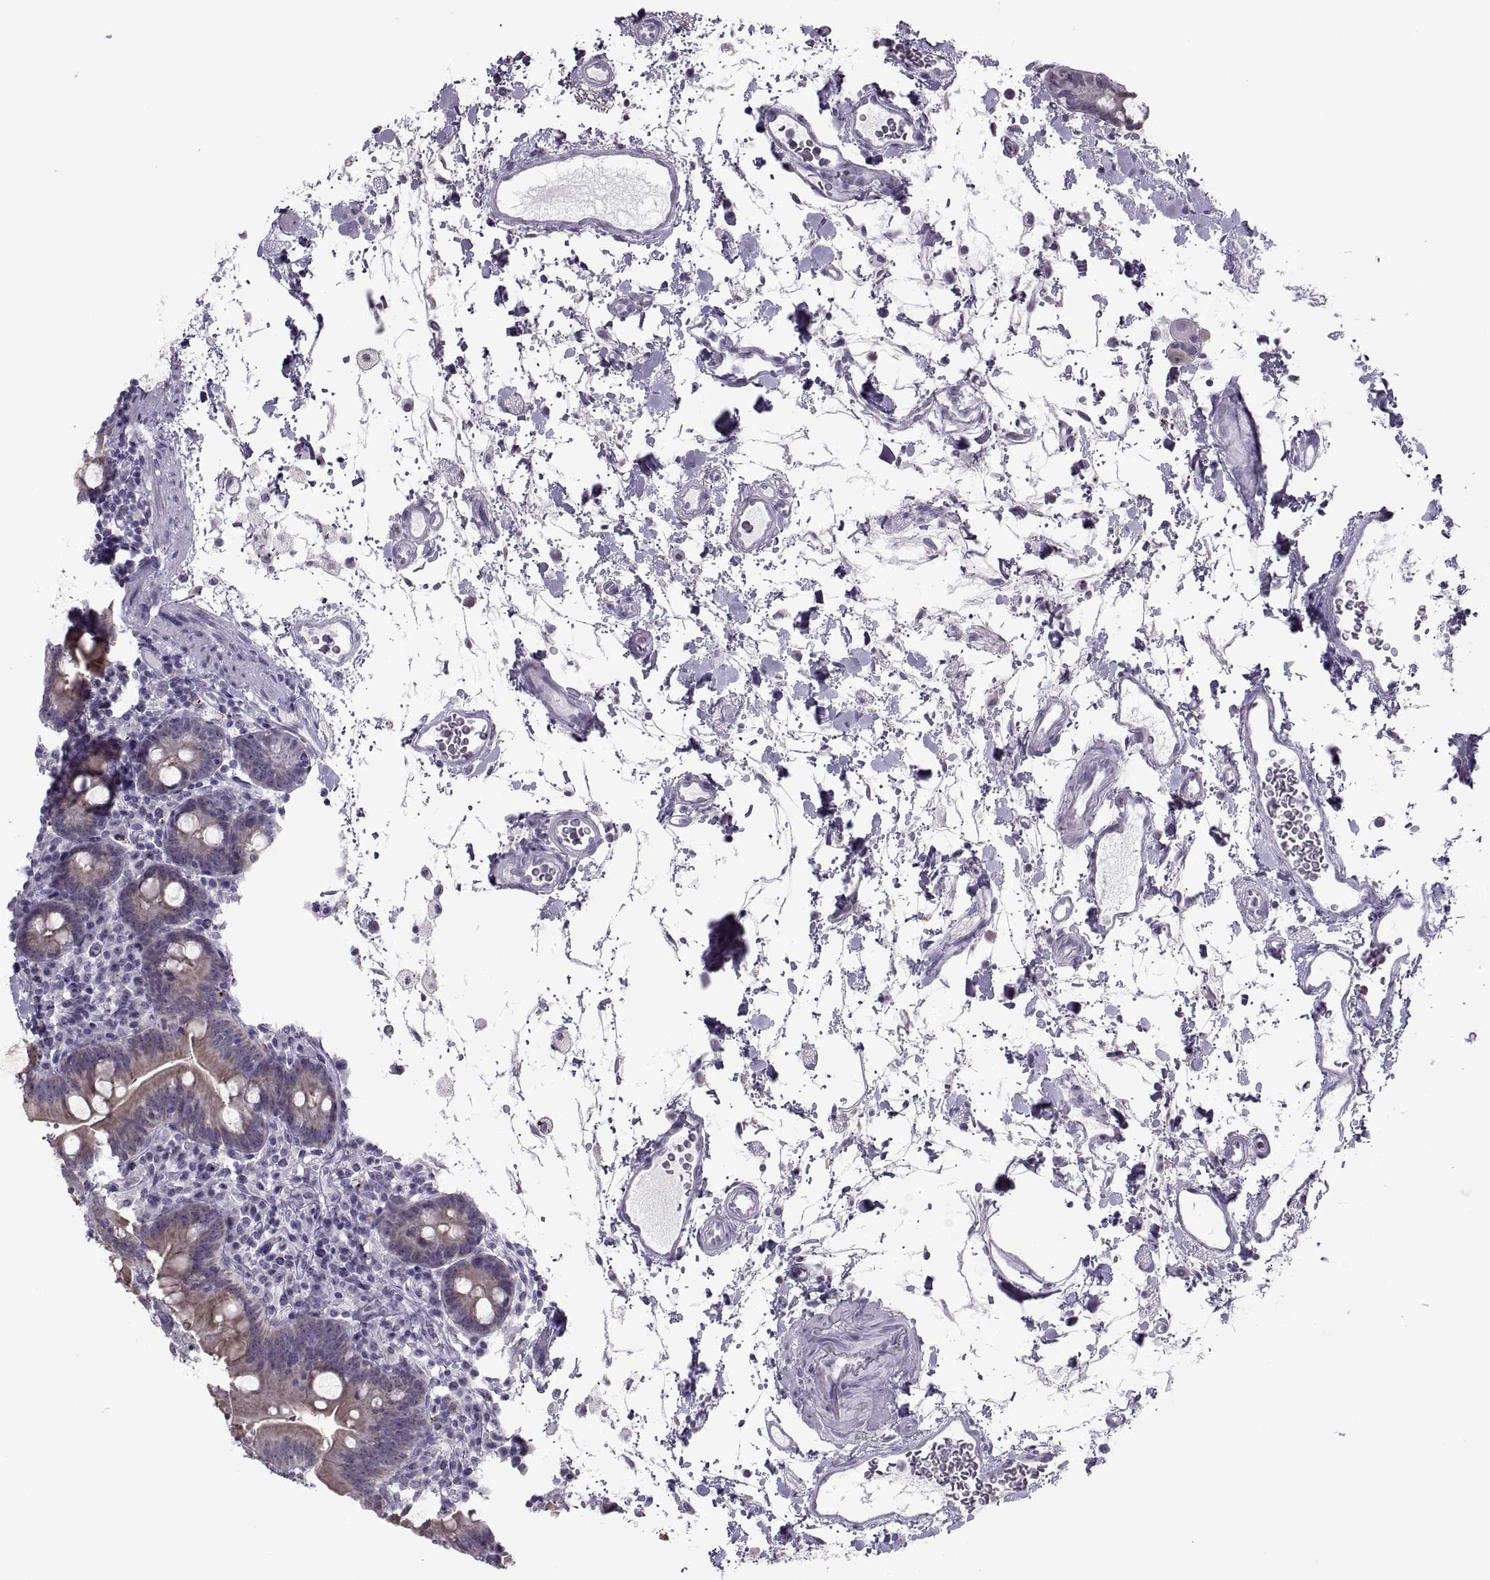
{"staining": {"intensity": "moderate", "quantity": "25%-75%", "location": "cytoplasmic/membranous"}, "tissue": "small intestine", "cell_type": "Glandular cells", "image_type": "normal", "snomed": [{"axis": "morphology", "description": "Normal tissue, NOS"}, {"axis": "topography", "description": "Small intestine"}], "caption": "A medium amount of moderate cytoplasmic/membranous positivity is seen in approximately 25%-75% of glandular cells in normal small intestine. Using DAB (brown) and hematoxylin (blue) stains, captured at high magnification using brightfield microscopy.", "gene": "ASIC2", "patient": {"sex": "female", "age": 44}}